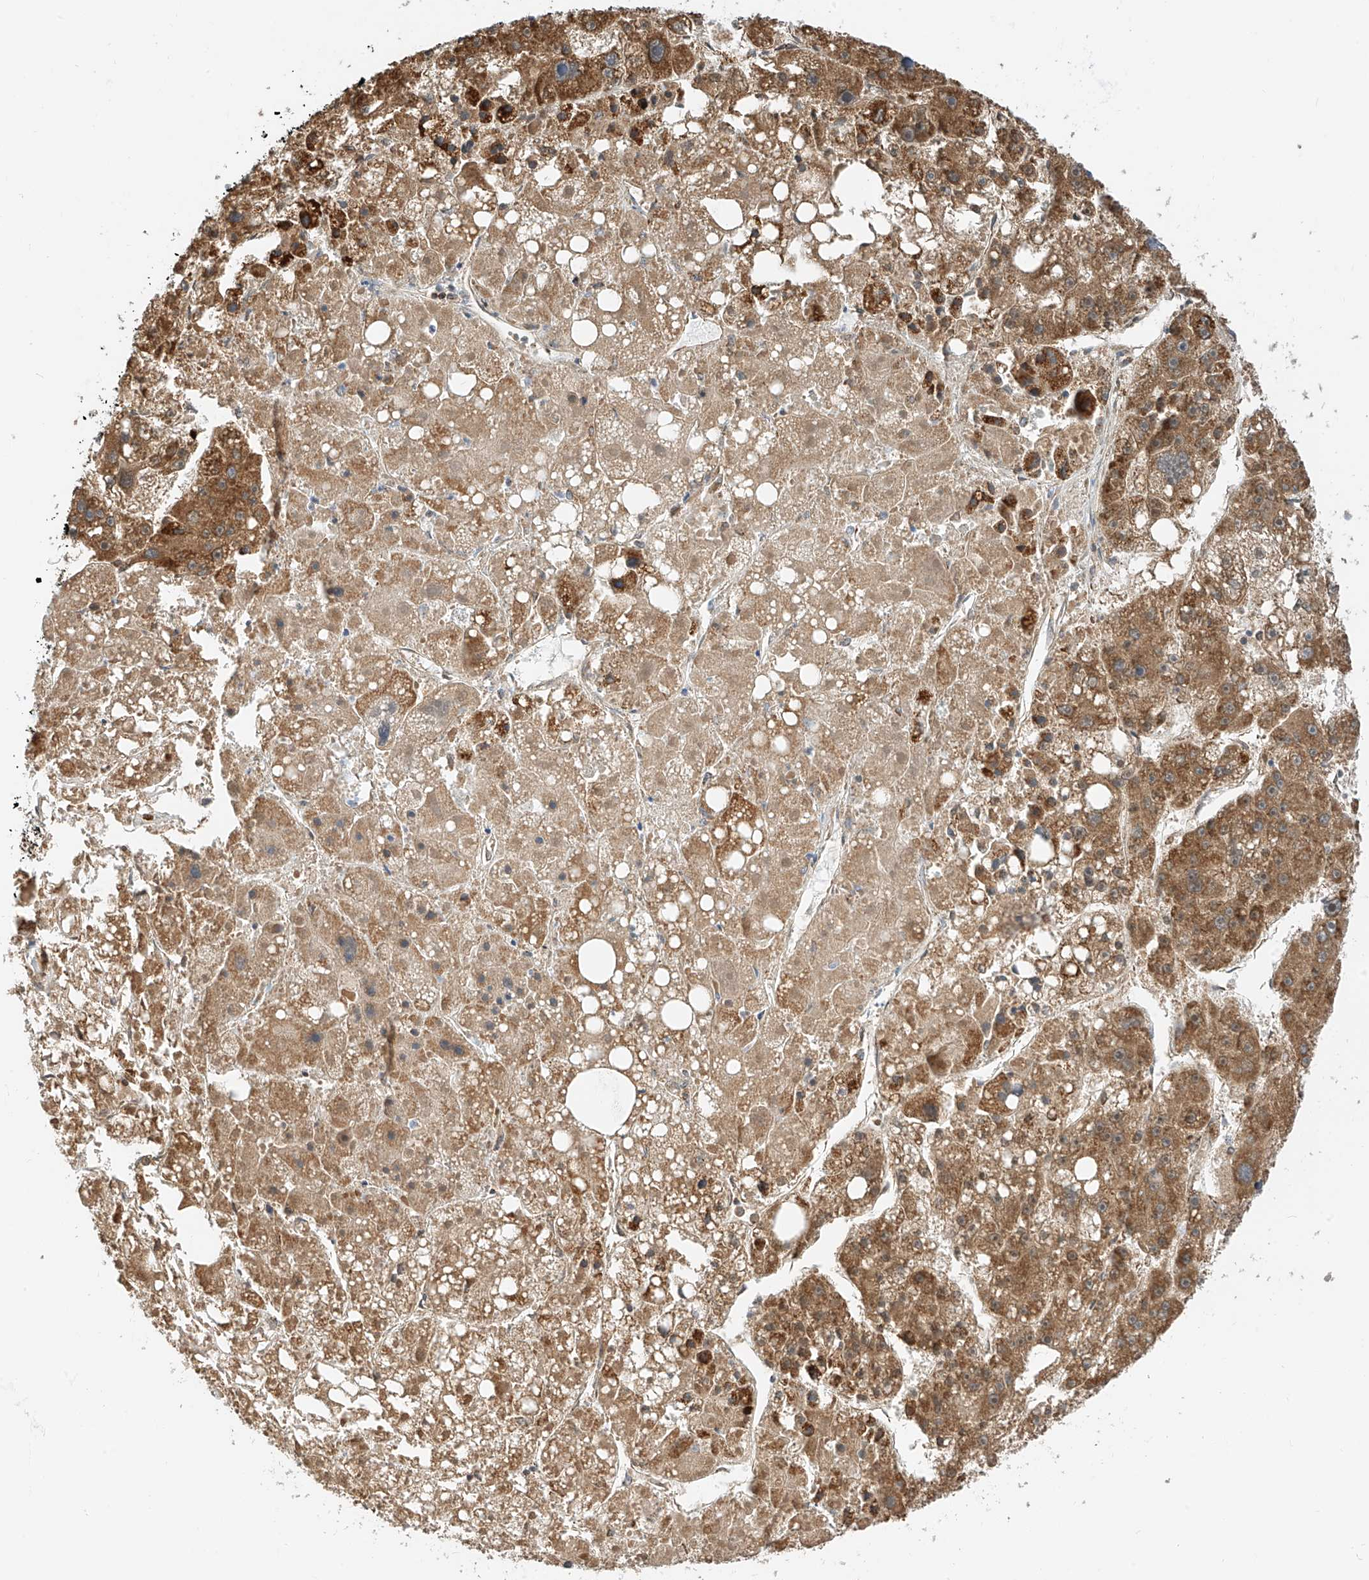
{"staining": {"intensity": "strong", "quantity": ">75%", "location": "cytoplasmic/membranous"}, "tissue": "liver cancer", "cell_type": "Tumor cells", "image_type": "cancer", "snomed": [{"axis": "morphology", "description": "Carcinoma, Hepatocellular, NOS"}, {"axis": "topography", "description": "Liver"}], "caption": "The micrograph exhibits staining of hepatocellular carcinoma (liver), revealing strong cytoplasmic/membranous protein expression (brown color) within tumor cells. (DAB IHC with brightfield microscopy, high magnification).", "gene": "PPA2", "patient": {"sex": "female", "age": 61}}